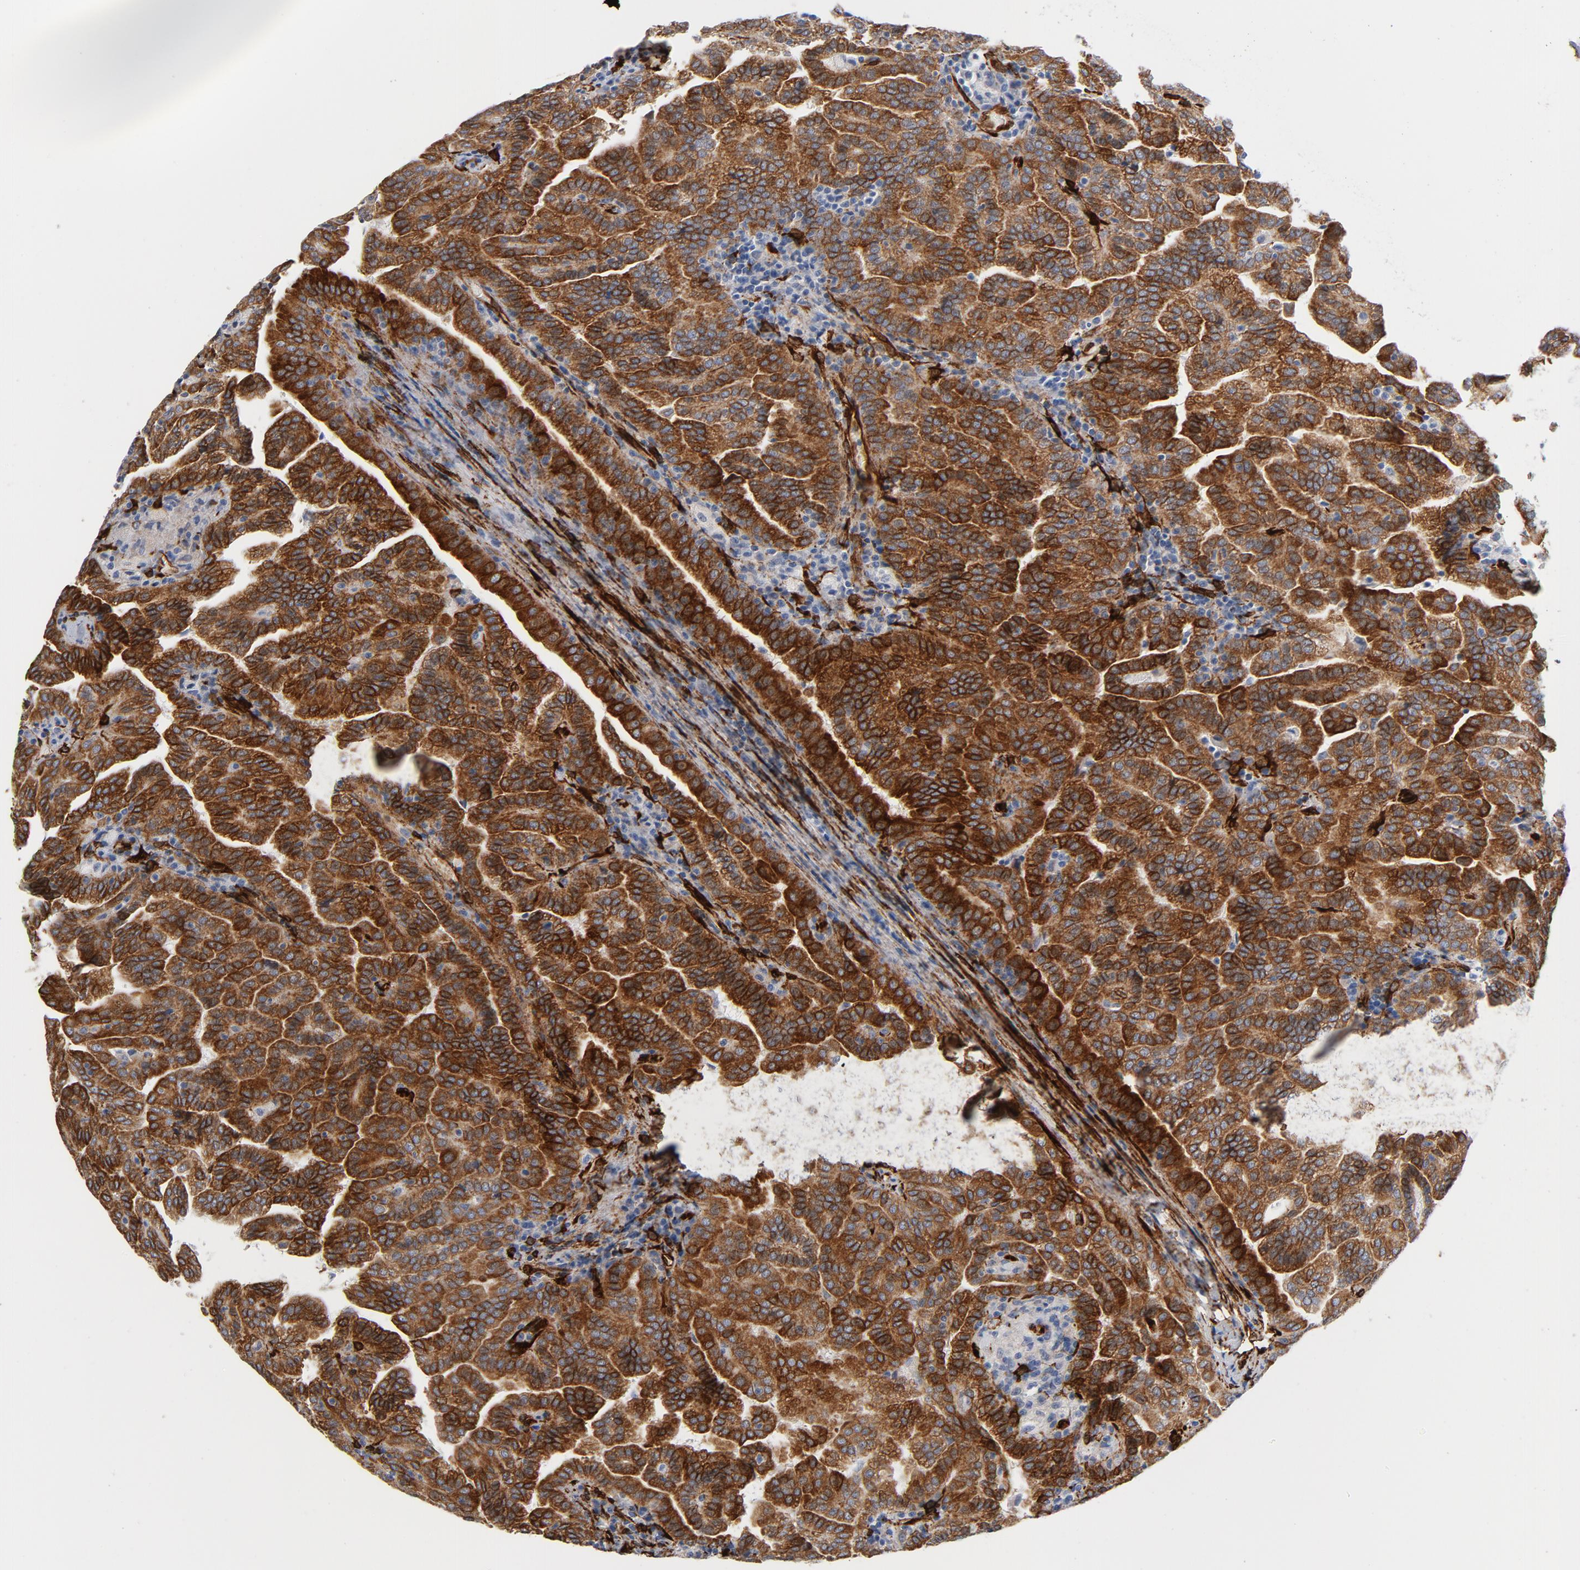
{"staining": {"intensity": "strong", "quantity": ">75%", "location": "cytoplasmic/membranous"}, "tissue": "renal cancer", "cell_type": "Tumor cells", "image_type": "cancer", "snomed": [{"axis": "morphology", "description": "Adenocarcinoma, NOS"}, {"axis": "topography", "description": "Kidney"}], "caption": "DAB immunohistochemical staining of renal adenocarcinoma shows strong cytoplasmic/membranous protein expression in about >75% of tumor cells.", "gene": "SERPINH1", "patient": {"sex": "male", "age": 61}}